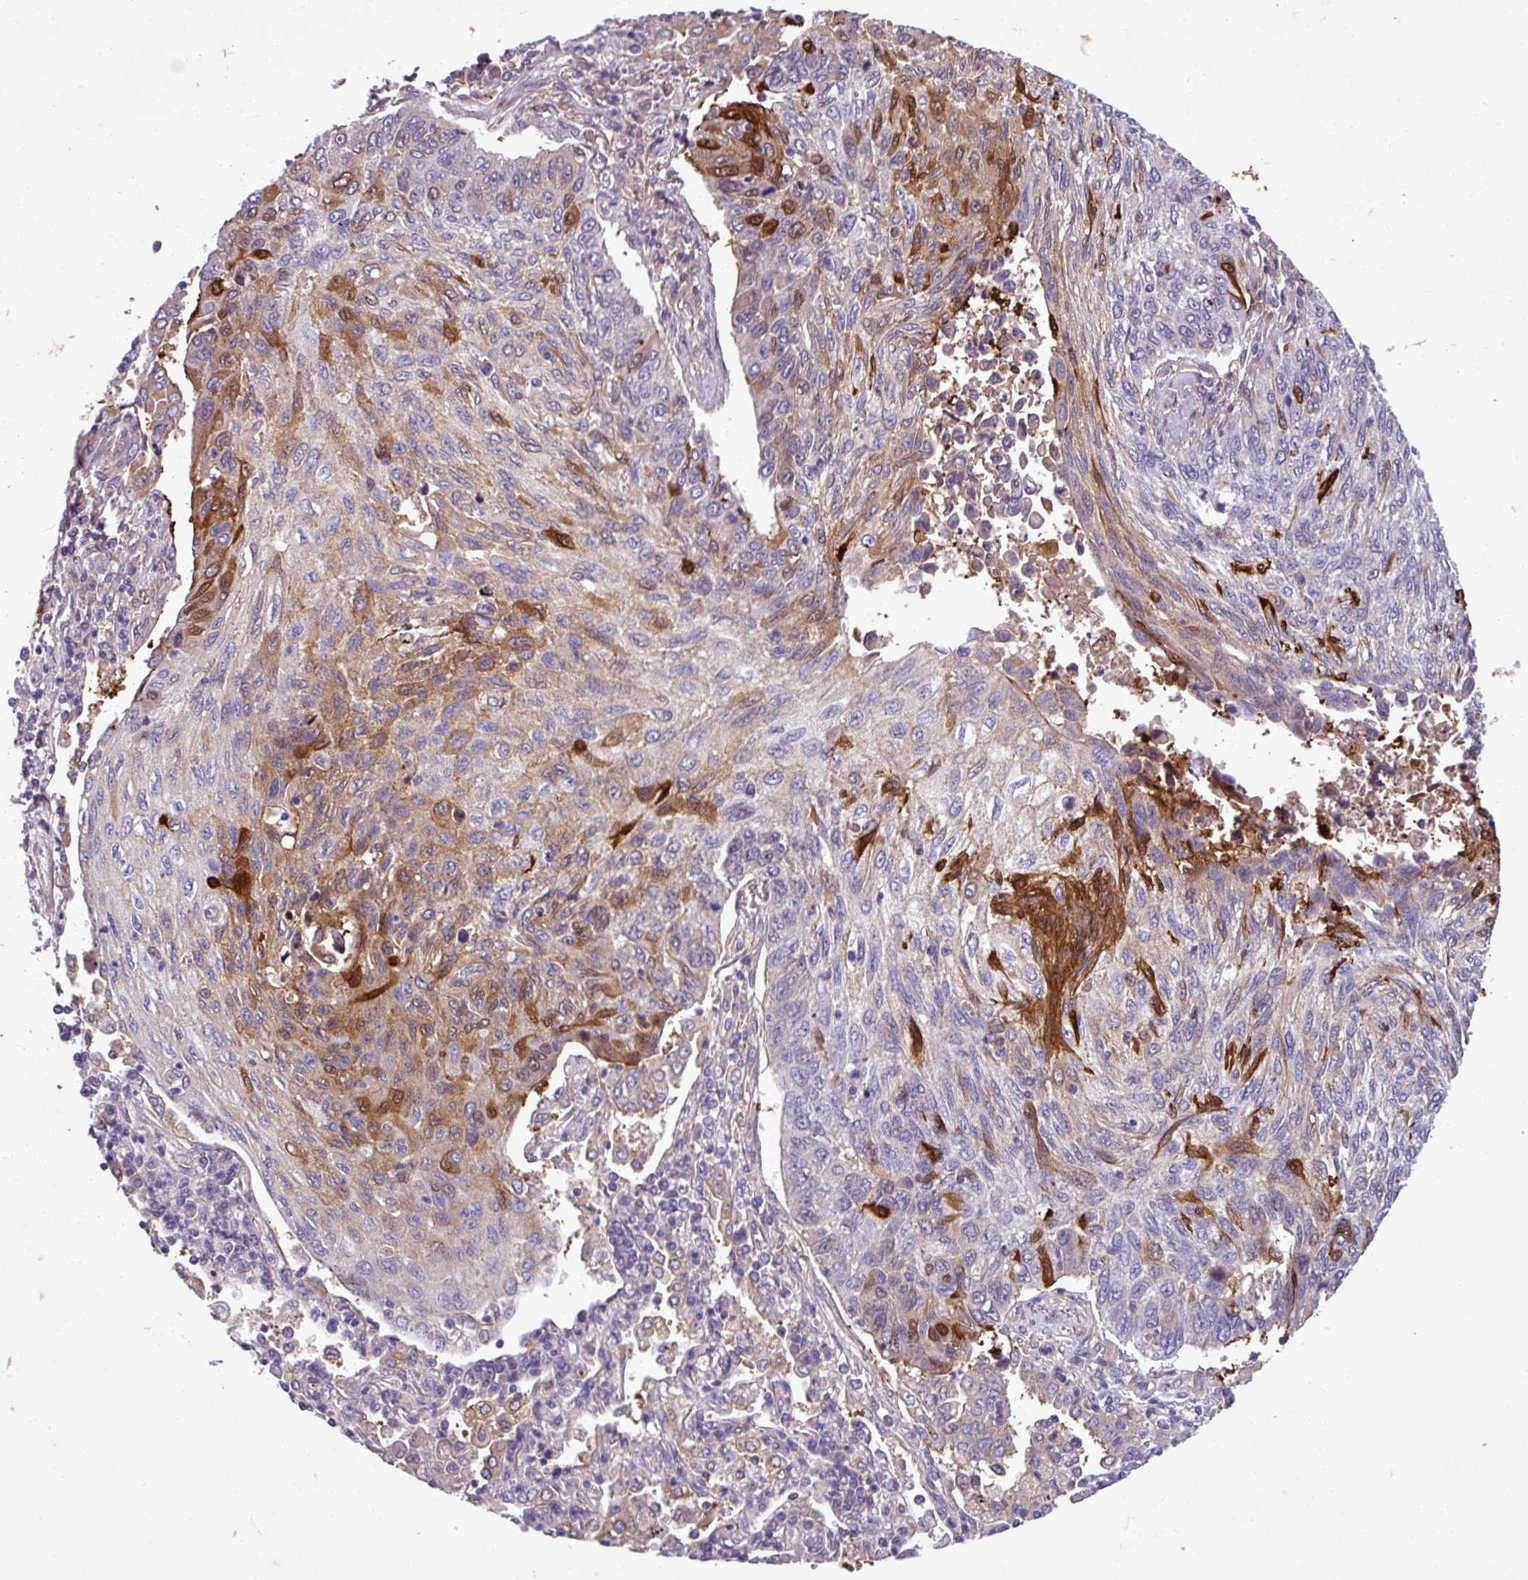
{"staining": {"intensity": "strong", "quantity": "25%-75%", "location": "cytoplasmic/membranous"}, "tissue": "lung cancer", "cell_type": "Tumor cells", "image_type": "cancer", "snomed": [{"axis": "morphology", "description": "Squamous cell carcinoma, NOS"}, {"axis": "topography", "description": "Lung"}], "caption": "Strong cytoplasmic/membranous expression for a protein is appreciated in approximately 25%-75% of tumor cells of lung squamous cell carcinoma using IHC.", "gene": "SLC23A2", "patient": {"sex": "female", "age": 66}}